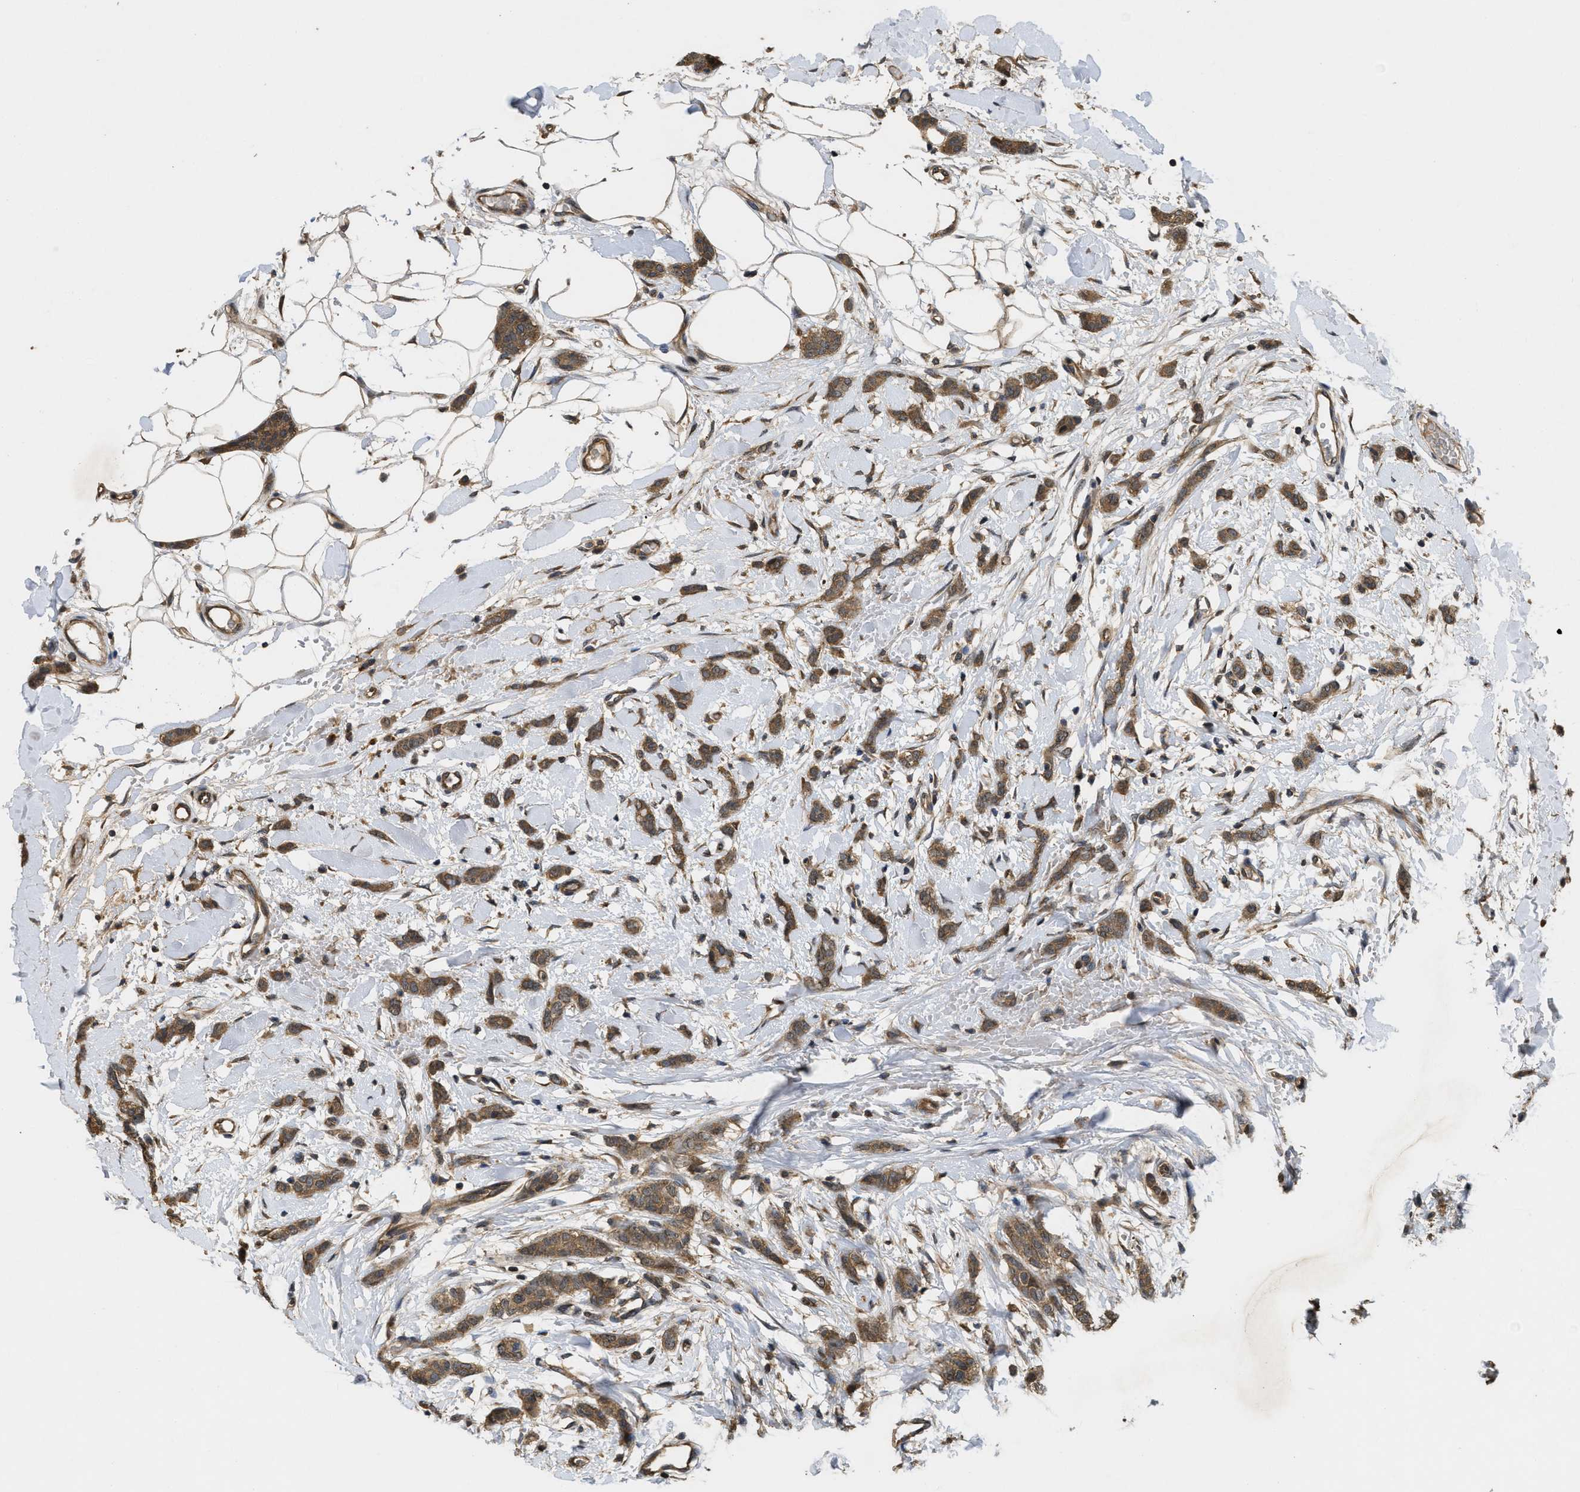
{"staining": {"intensity": "moderate", "quantity": ">75%", "location": "cytoplasmic/membranous"}, "tissue": "breast cancer", "cell_type": "Tumor cells", "image_type": "cancer", "snomed": [{"axis": "morphology", "description": "Lobular carcinoma"}, {"axis": "topography", "description": "Skin"}, {"axis": "topography", "description": "Breast"}], "caption": "A brown stain labels moderate cytoplasmic/membranous staining of a protein in human breast lobular carcinoma tumor cells.", "gene": "FZD6", "patient": {"sex": "female", "age": 46}}